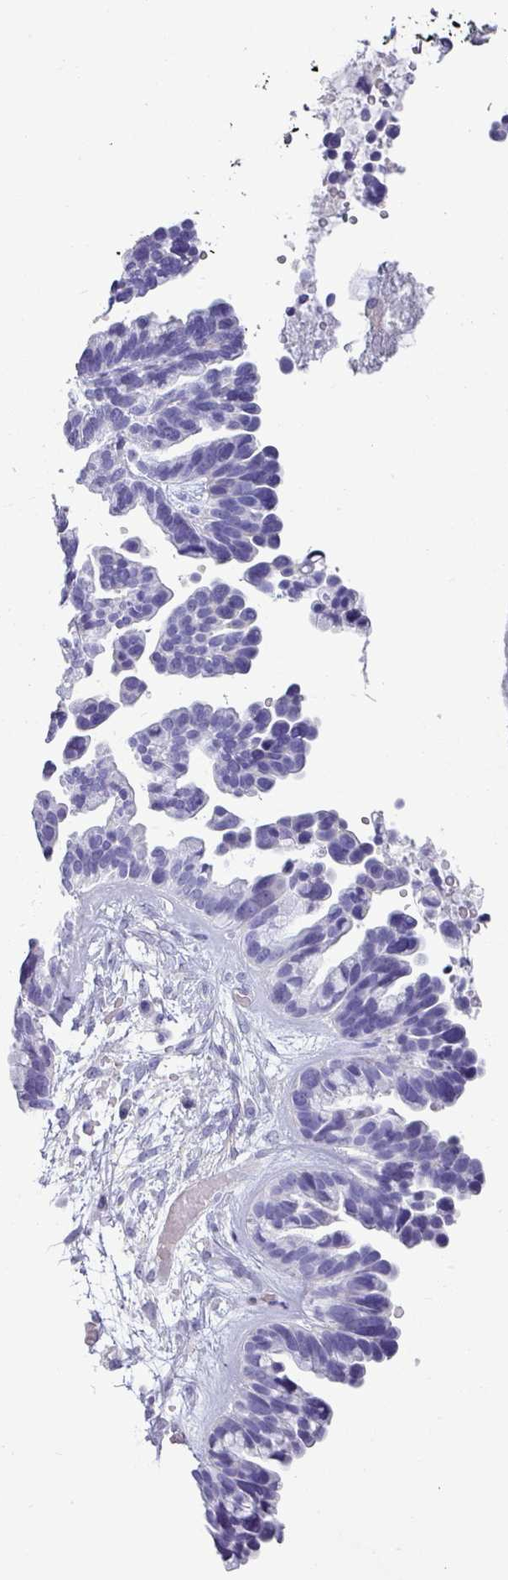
{"staining": {"intensity": "negative", "quantity": "none", "location": "none"}, "tissue": "ovarian cancer", "cell_type": "Tumor cells", "image_type": "cancer", "snomed": [{"axis": "morphology", "description": "Cystadenocarcinoma, serous, NOS"}, {"axis": "topography", "description": "Ovary"}], "caption": "Image shows no significant protein expression in tumor cells of ovarian serous cystadenocarcinoma.", "gene": "VCX2", "patient": {"sex": "female", "age": 56}}